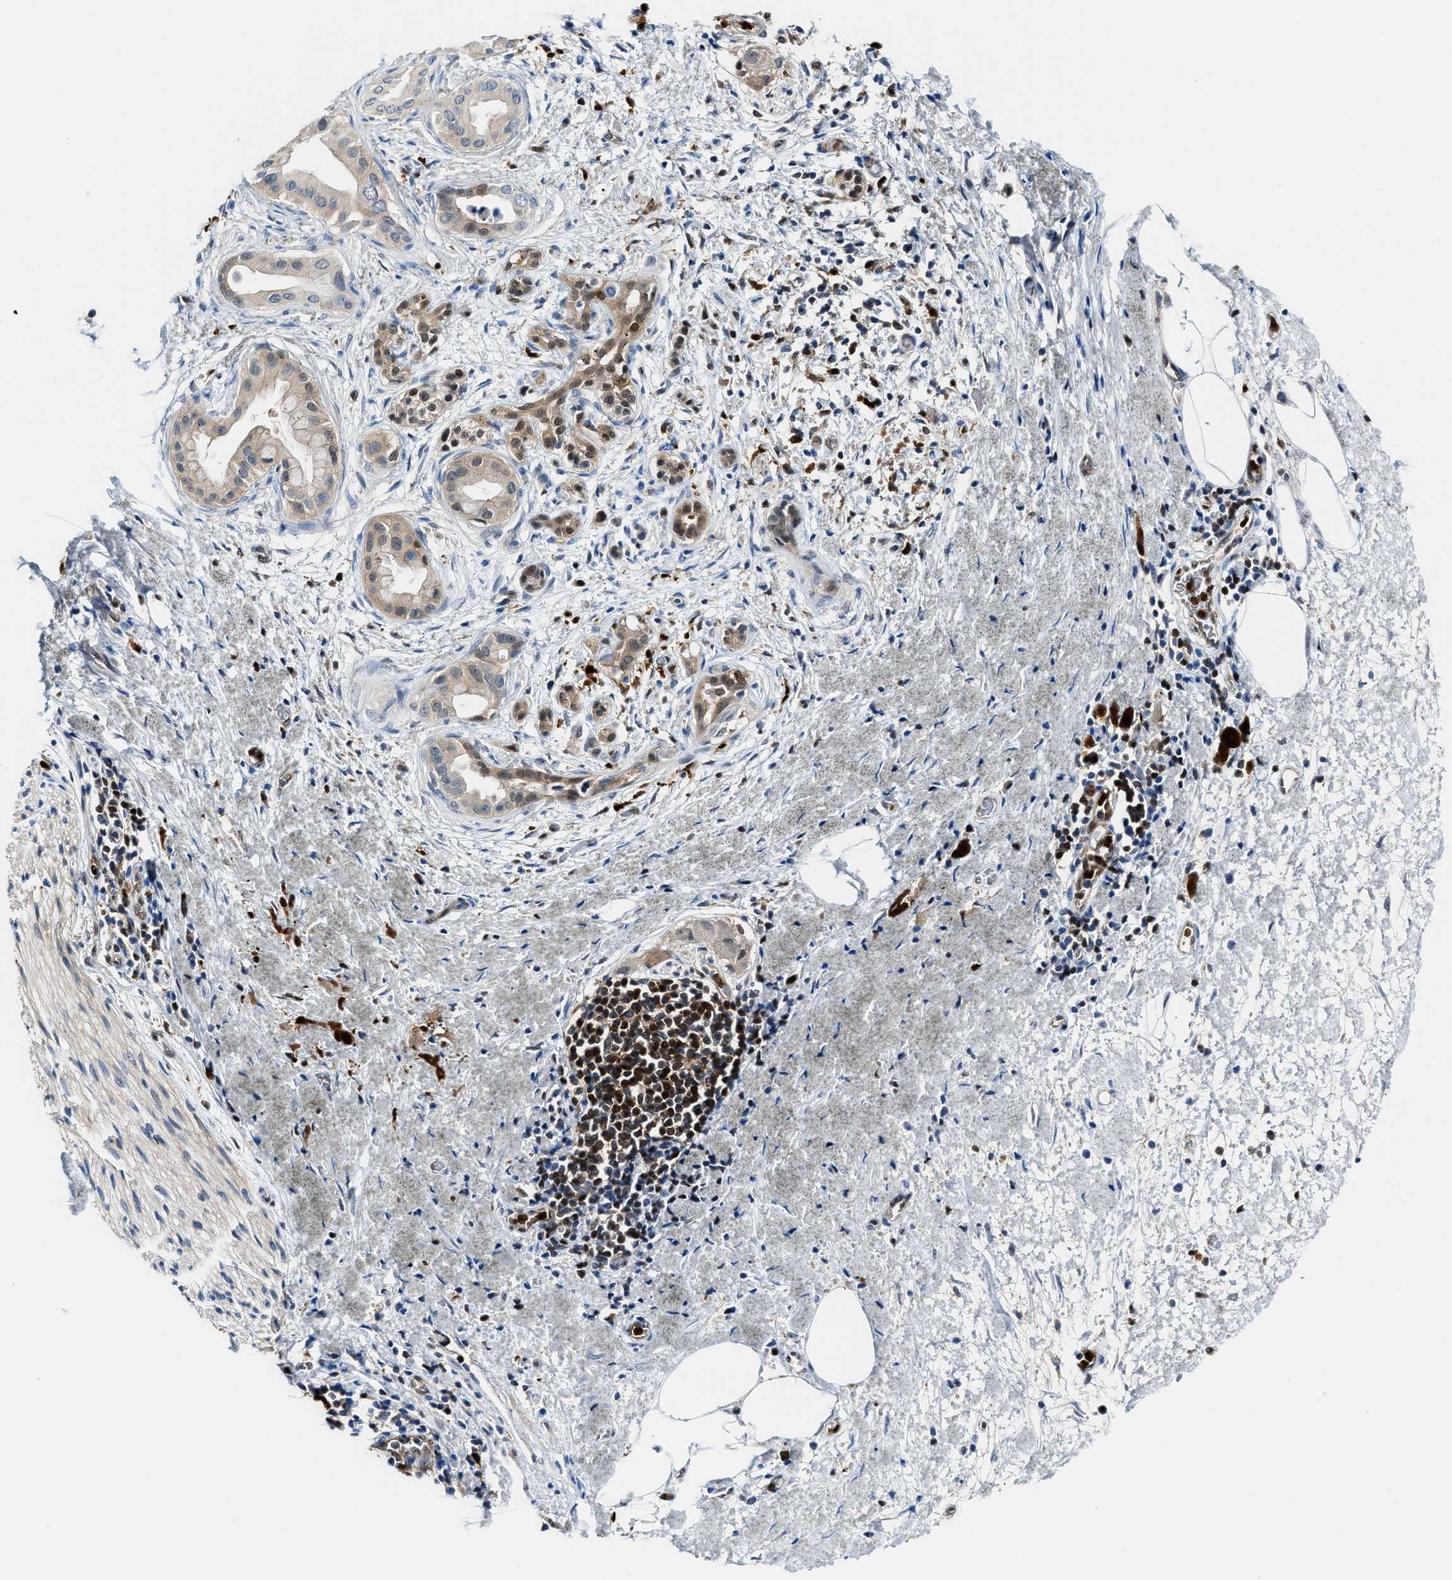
{"staining": {"intensity": "weak", "quantity": "25%-75%", "location": "cytoplasmic/membranous,nuclear"}, "tissue": "pancreatic cancer", "cell_type": "Tumor cells", "image_type": "cancer", "snomed": [{"axis": "morphology", "description": "Adenocarcinoma, NOS"}, {"axis": "topography", "description": "Pancreas"}], "caption": "The micrograph reveals immunohistochemical staining of pancreatic cancer. There is weak cytoplasmic/membranous and nuclear positivity is seen in approximately 25%-75% of tumor cells.", "gene": "LTA4H", "patient": {"sex": "male", "age": 55}}